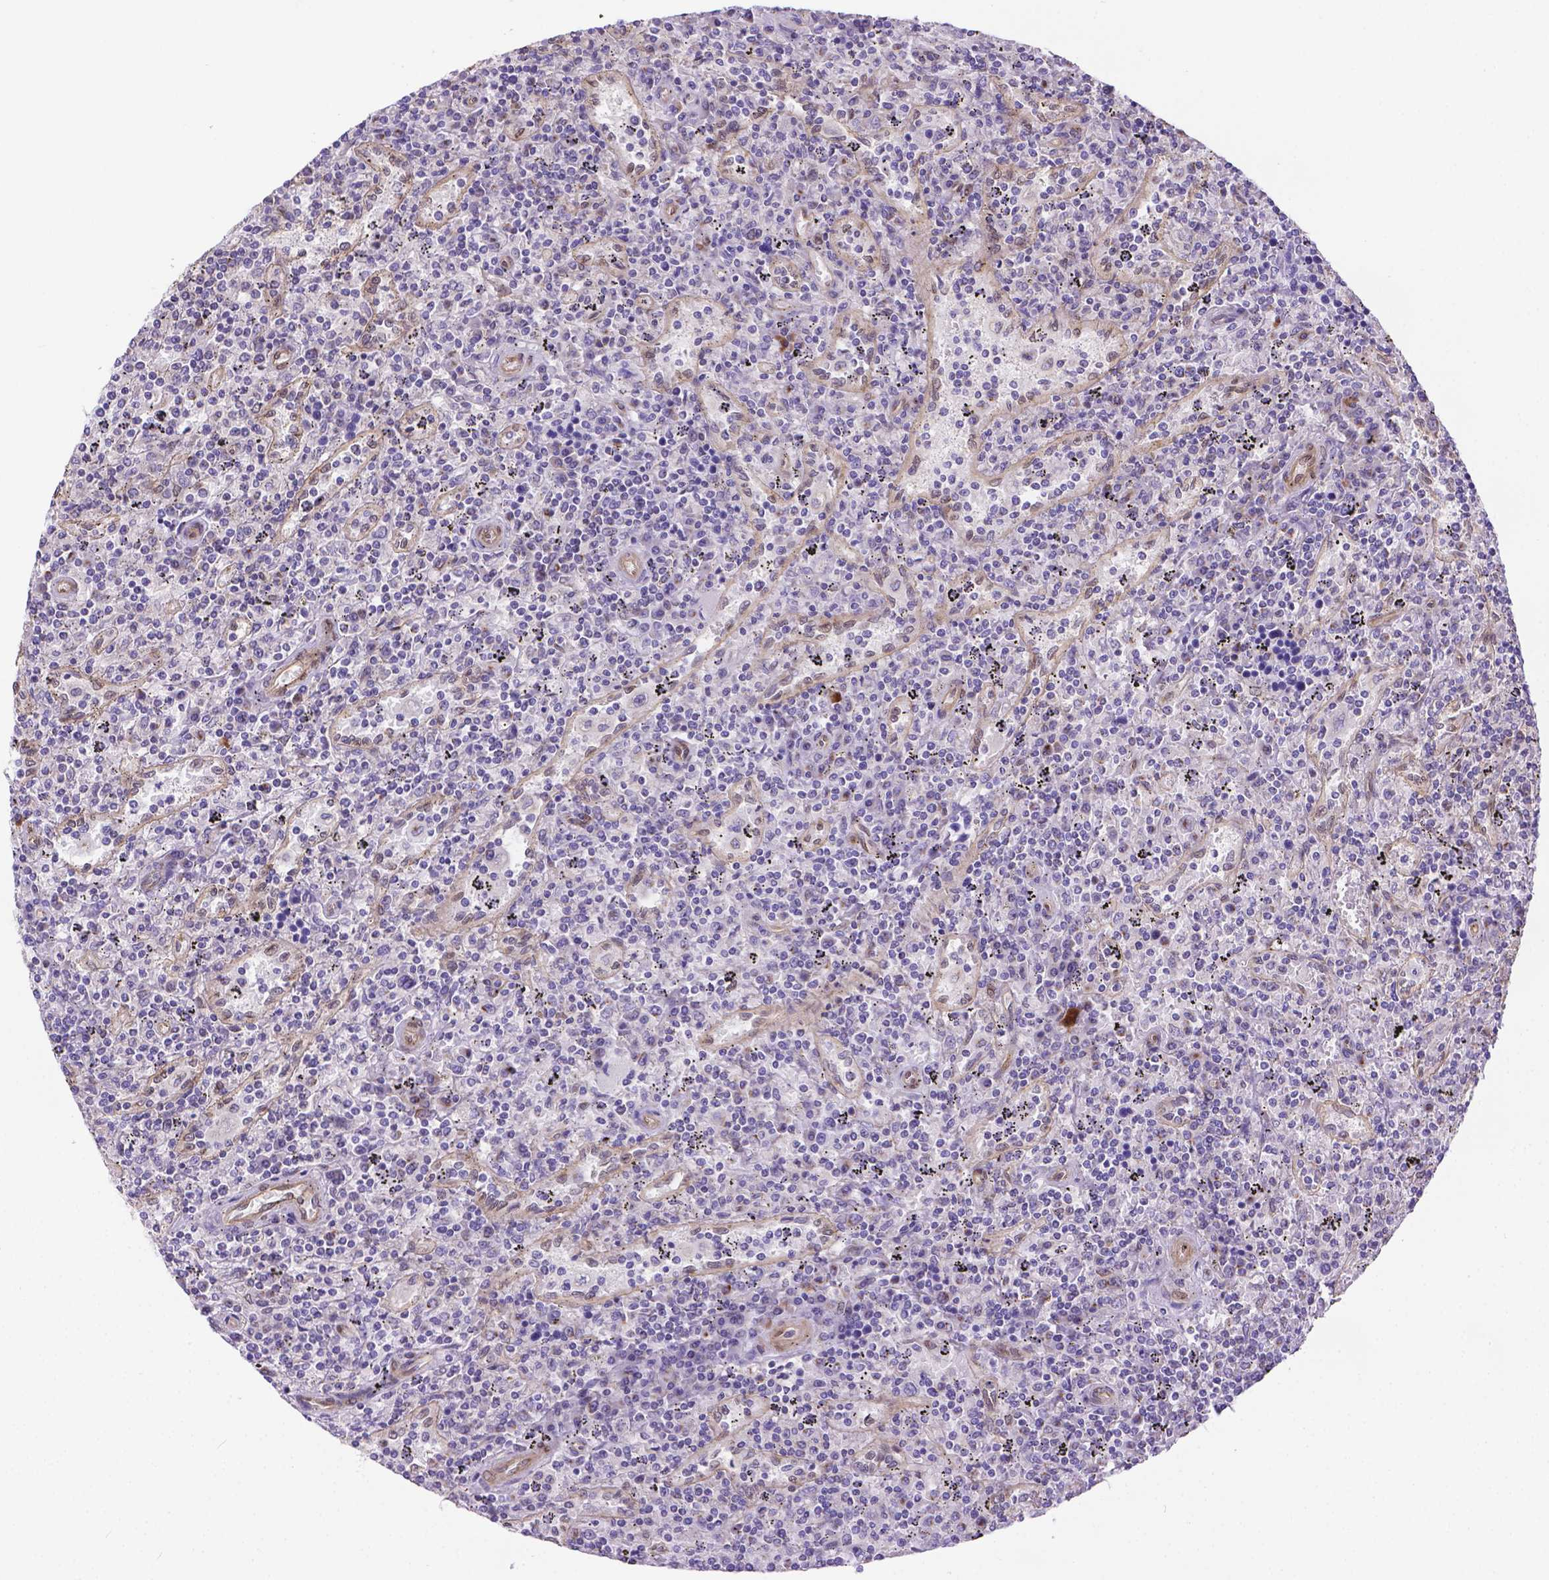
{"staining": {"intensity": "negative", "quantity": "none", "location": "none"}, "tissue": "lymphoma", "cell_type": "Tumor cells", "image_type": "cancer", "snomed": [{"axis": "morphology", "description": "Malignant lymphoma, non-Hodgkin's type, Low grade"}, {"axis": "topography", "description": "Spleen"}], "caption": "Immunohistochemical staining of lymphoma displays no significant expression in tumor cells.", "gene": "YAP1", "patient": {"sex": "male", "age": 62}}